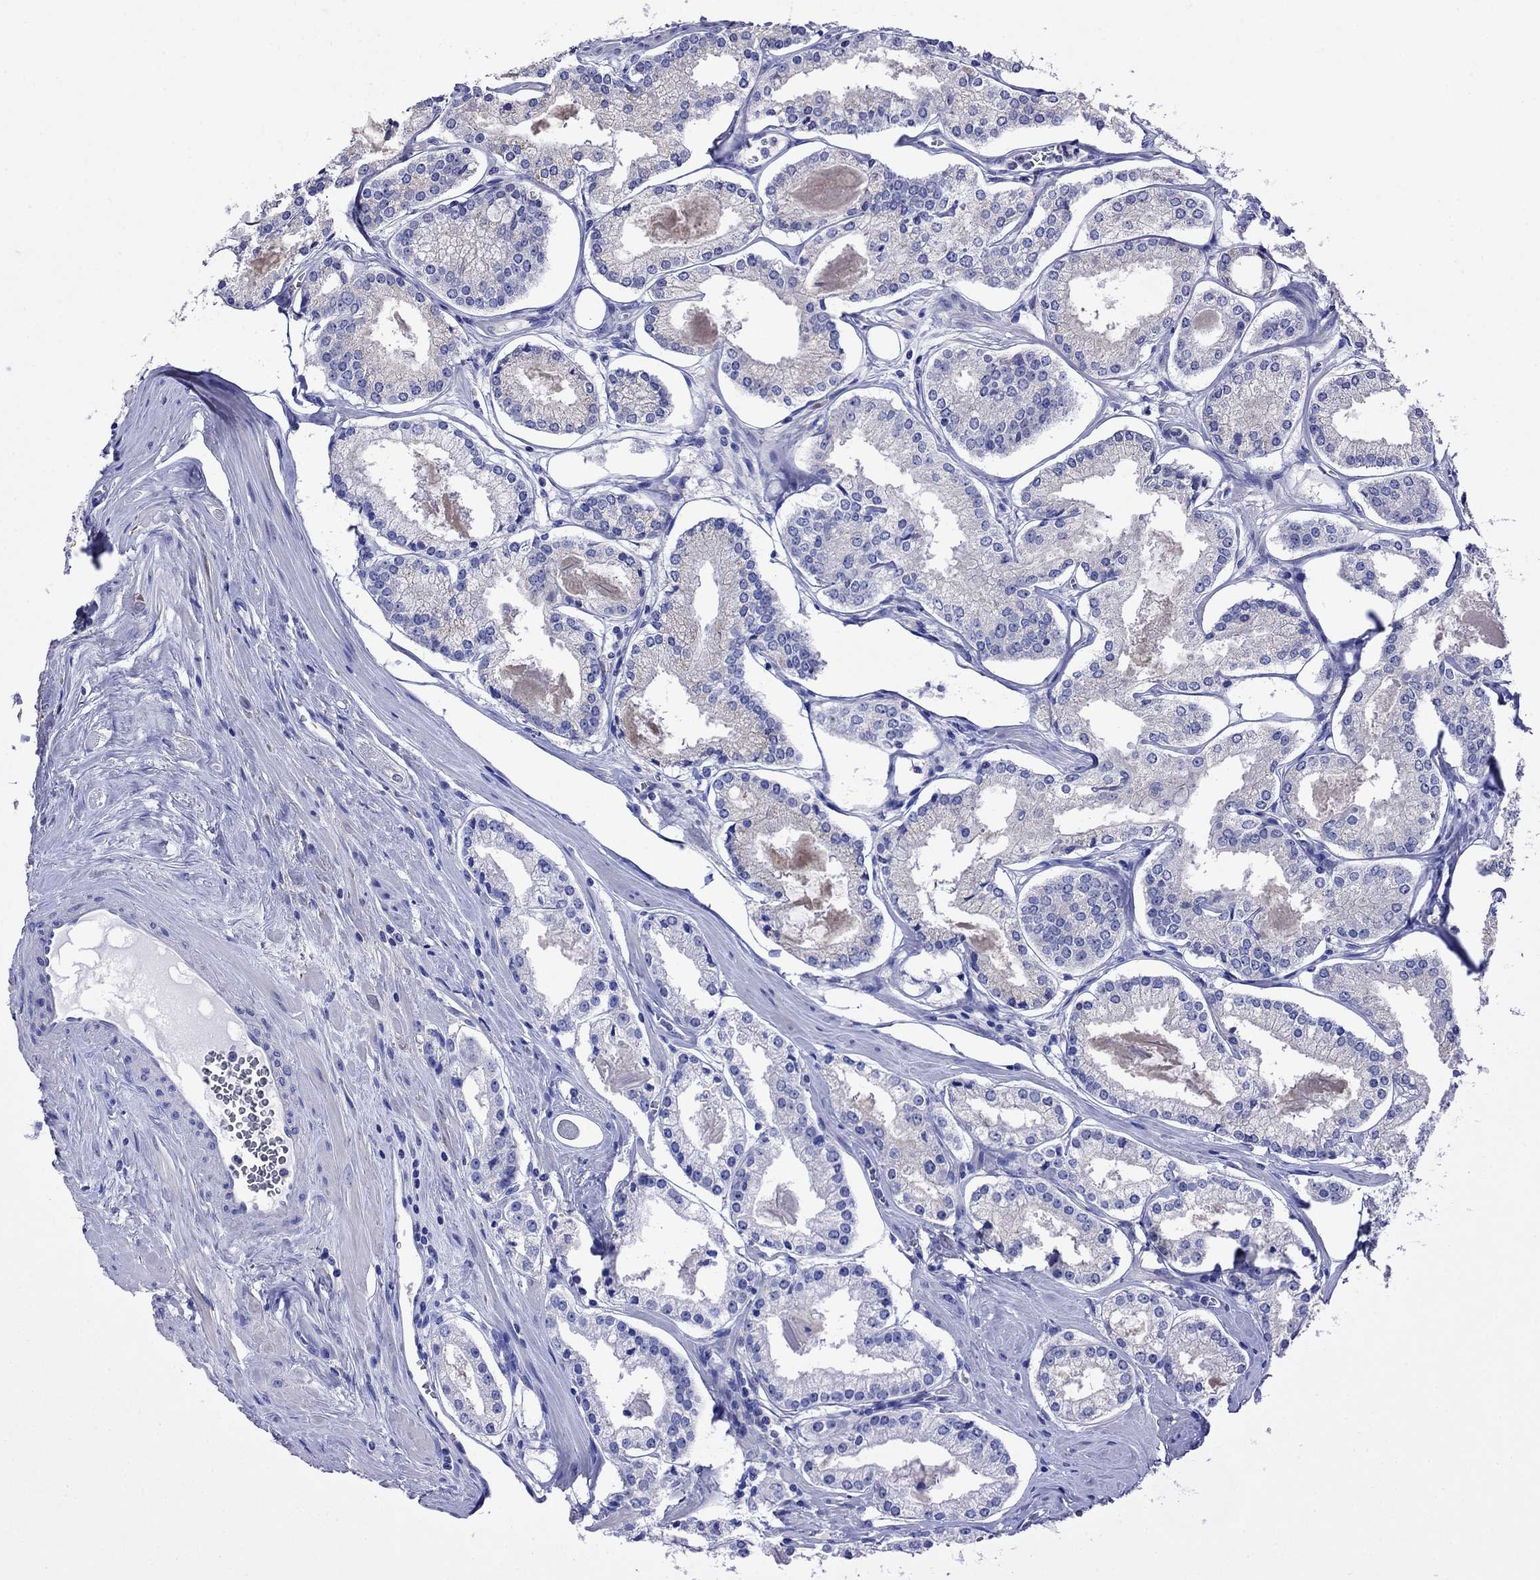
{"staining": {"intensity": "negative", "quantity": "none", "location": "none"}, "tissue": "prostate cancer", "cell_type": "Tumor cells", "image_type": "cancer", "snomed": [{"axis": "morphology", "description": "Adenocarcinoma, NOS"}, {"axis": "topography", "description": "Prostate"}], "caption": "Prostate cancer (adenocarcinoma) was stained to show a protein in brown. There is no significant expression in tumor cells.", "gene": "SCG2", "patient": {"sex": "male", "age": 72}}